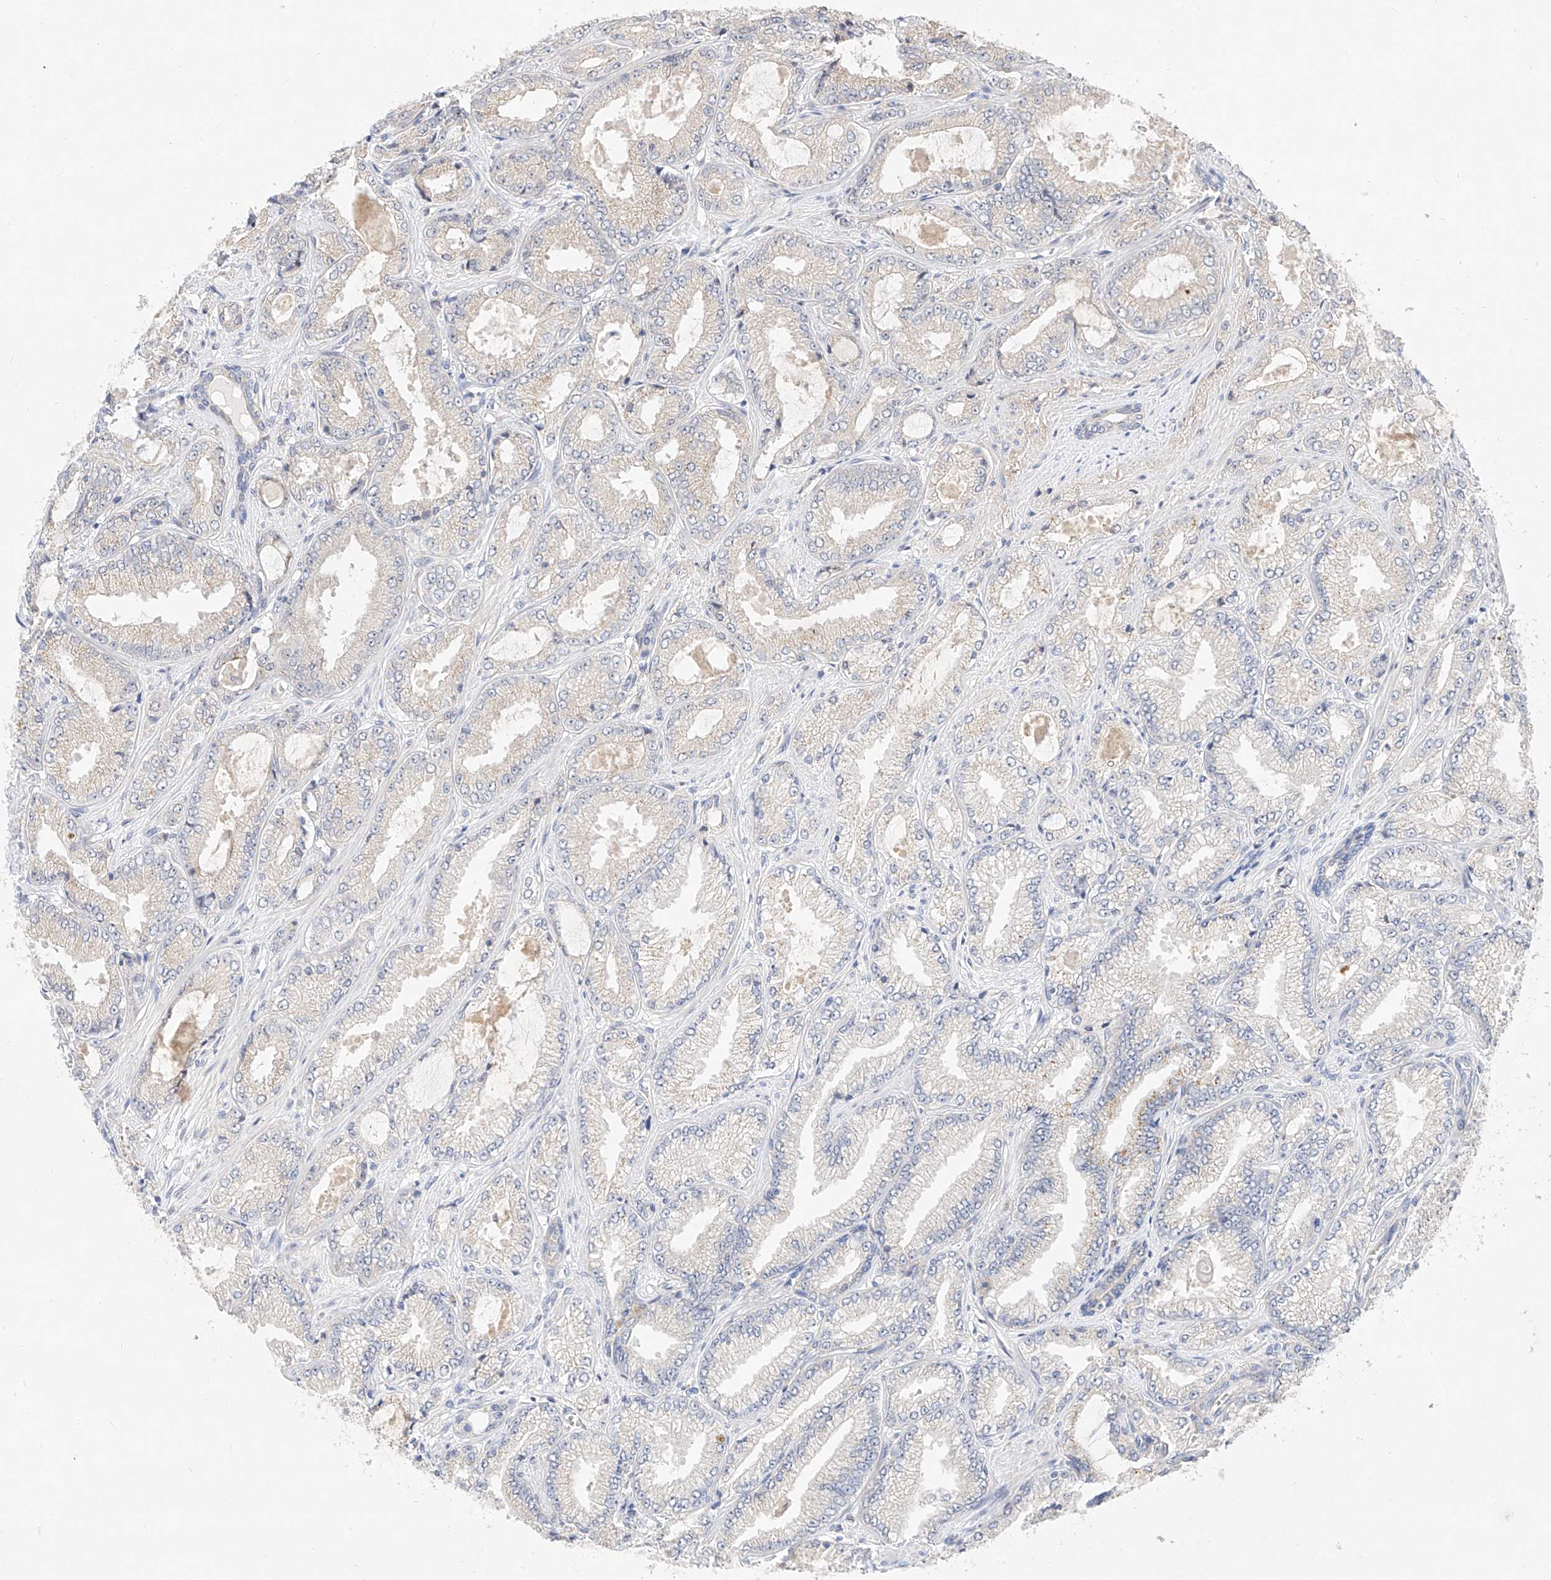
{"staining": {"intensity": "negative", "quantity": "none", "location": "none"}, "tissue": "prostate cancer", "cell_type": "Tumor cells", "image_type": "cancer", "snomed": [{"axis": "morphology", "description": "Adenocarcinoma, High grade"}, {"axis": "topography", "description": "Prostate"}], "caption": "This is an immunohistochemistry (IHC) micrograph of human prostate cancer. There is no expression in tumor cells.", "gene": "IL22RA2", "patient": {"sex": "male", "age": 71}}